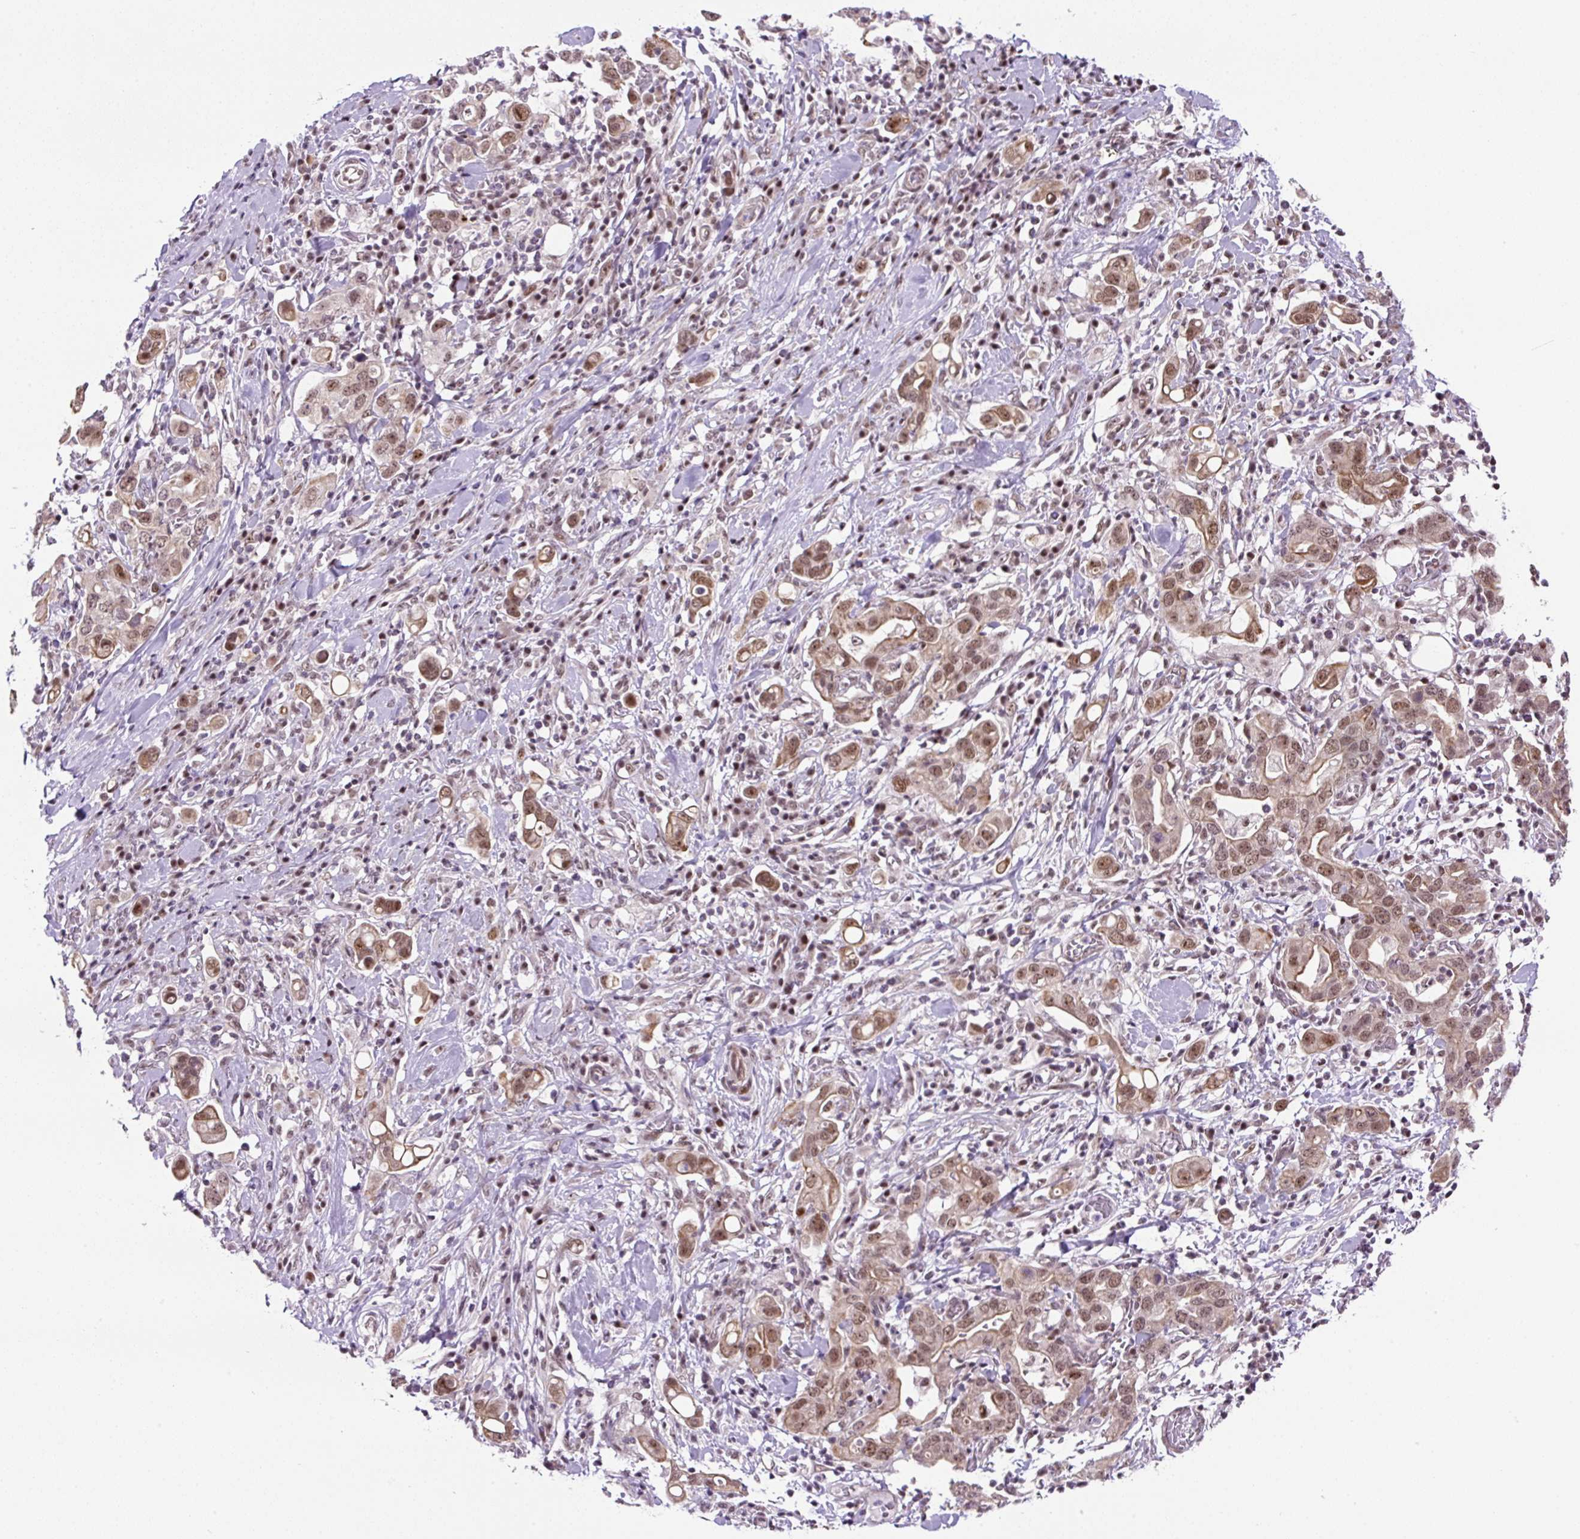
{"staining": {"intensity": "moderate", "quantity": ">75%", "location": "nuclear"}, "tissue": "stomach cancer", "cell_type": "Tumor cells", "image_type": "cancer", "snomed": [{"axis": "morphology", "description": "Adenocarcinoma, NOS"}, {"axis": "topography", "description": "Stomach, upper"}], "caption": "Moderate nuclear positivity is seen in approximately >75% of tumor cells in adenocarcinoma (stomach).", "gene": "TAF1A", "patient": {"sex": "male", "age": 62}}